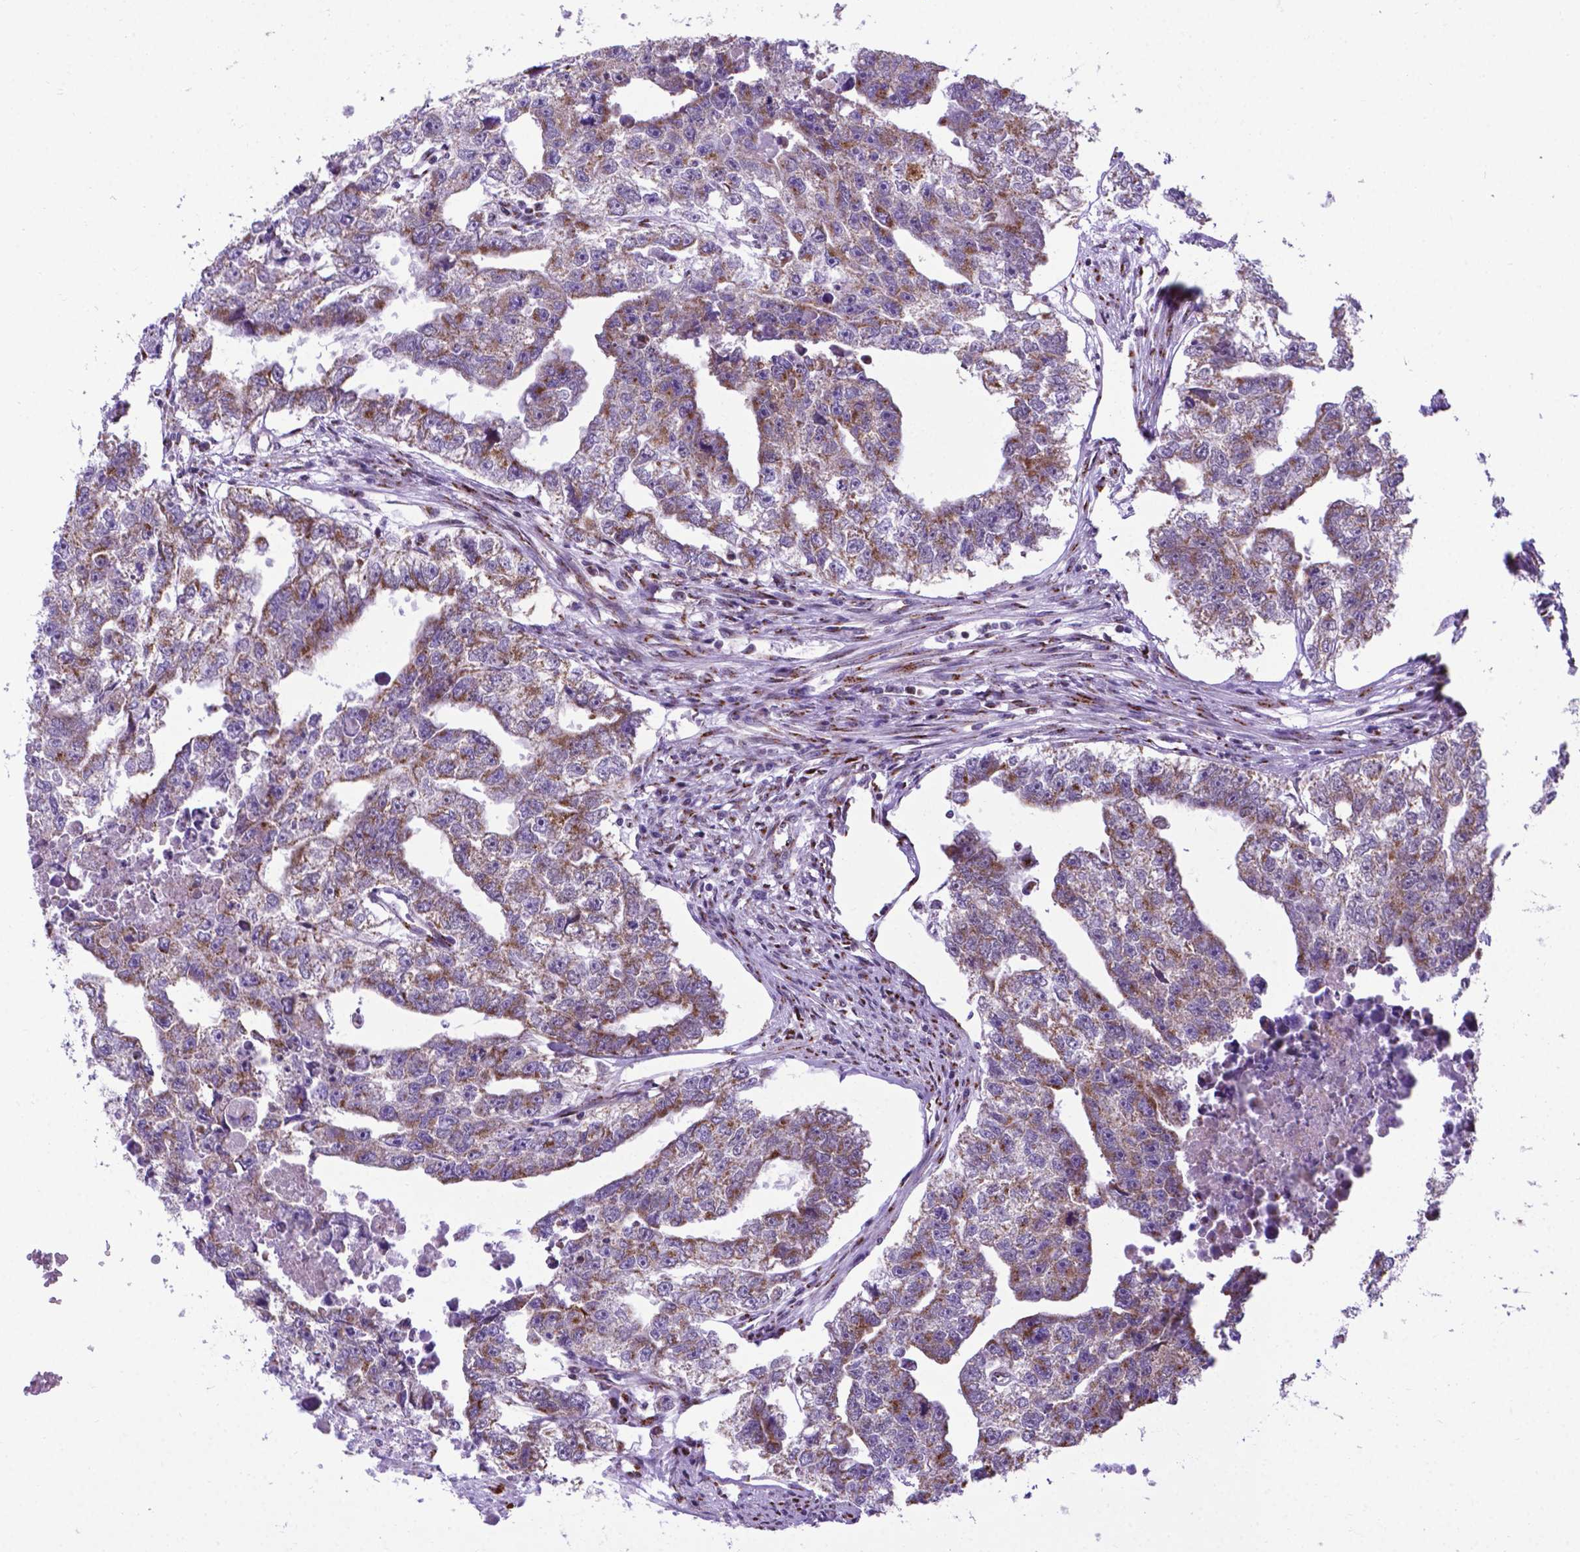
{"staining": {"intensity": "moderate", "quantity": "25%-75%", "location": "cytoplasmic/membranous"}, "tissue": "testis cancer", "cell_type": "Tumor cells", "image_type": "cancer", "snomed": [{"axis": "morphology", "description": "Carcinoma, Embryonal, NOS"}, {"axis": "morphology", "description": "Teratoma, malignant, NOS"}, {"axis": "topography", "description": "Testis"}], "caption": "Embryonal carcinoma (testis) was stained to show a protein in brown. There is medium levels of moderate cytoplasmic/membranous positivity in about 25%-75% of tumor cells. Immunohistochemistry stains the protein of interest in brown and the nuclei are stained blue.", "gene": "MRPL10", "patient": {"sex": "male", "age": 44}}